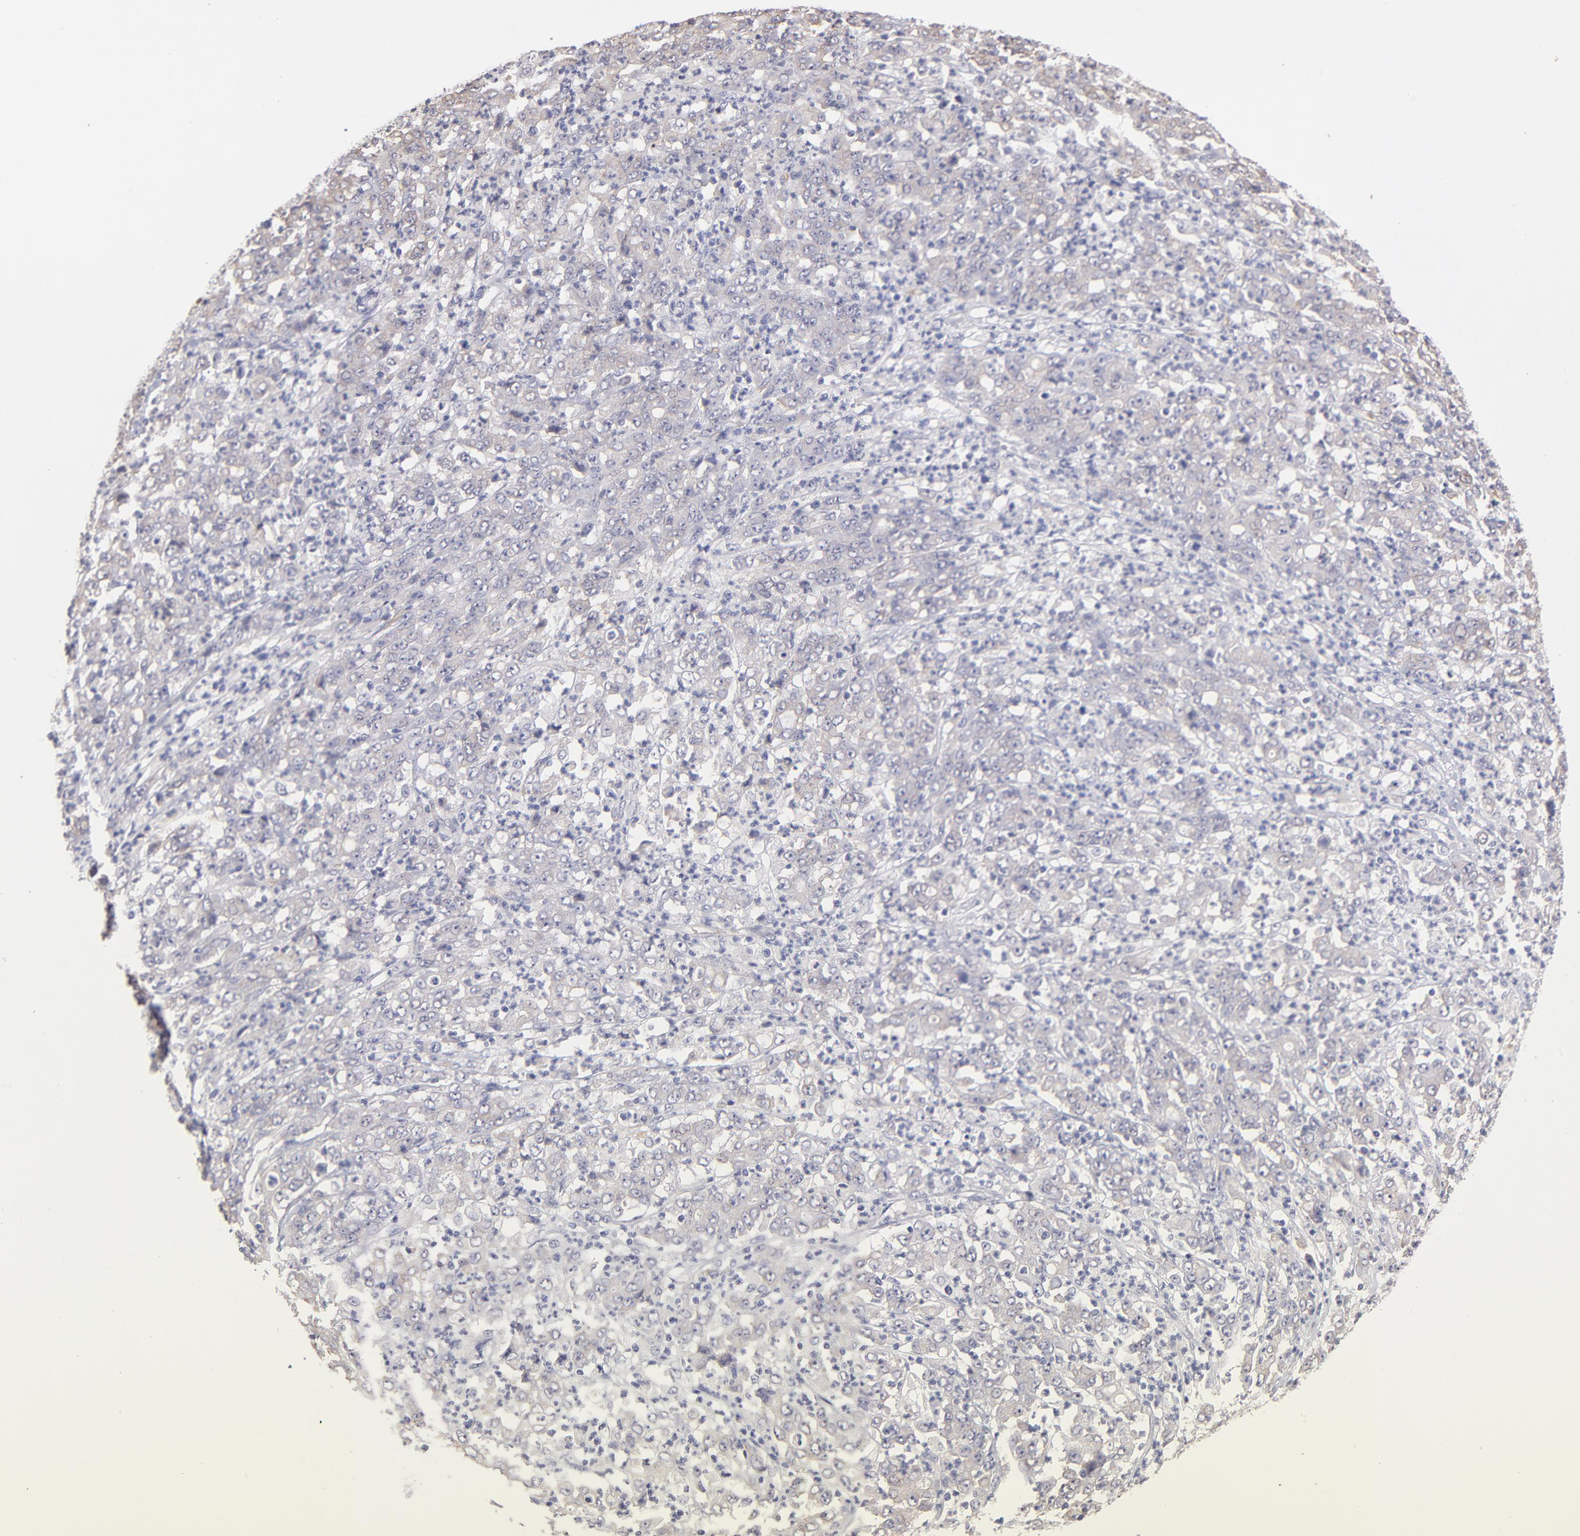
{"staining": {"intensity": "negative", "quantity": "none", "location": "none"}, "tissue": "stomach cancer", "cell_type": "Tumor cells", "image_type": "cancer", "snomed": [{"axis": "morphology", "description": "Adenocarcinoma, NOS"}, {"axis": "topography", "description": "Stomach, lower"}], "caption": "IHC of human stomach adenocarcinoma shows no expression in tumor cells.", "gene": "F13B", "patient": {"sex": "female", "age": 71}}